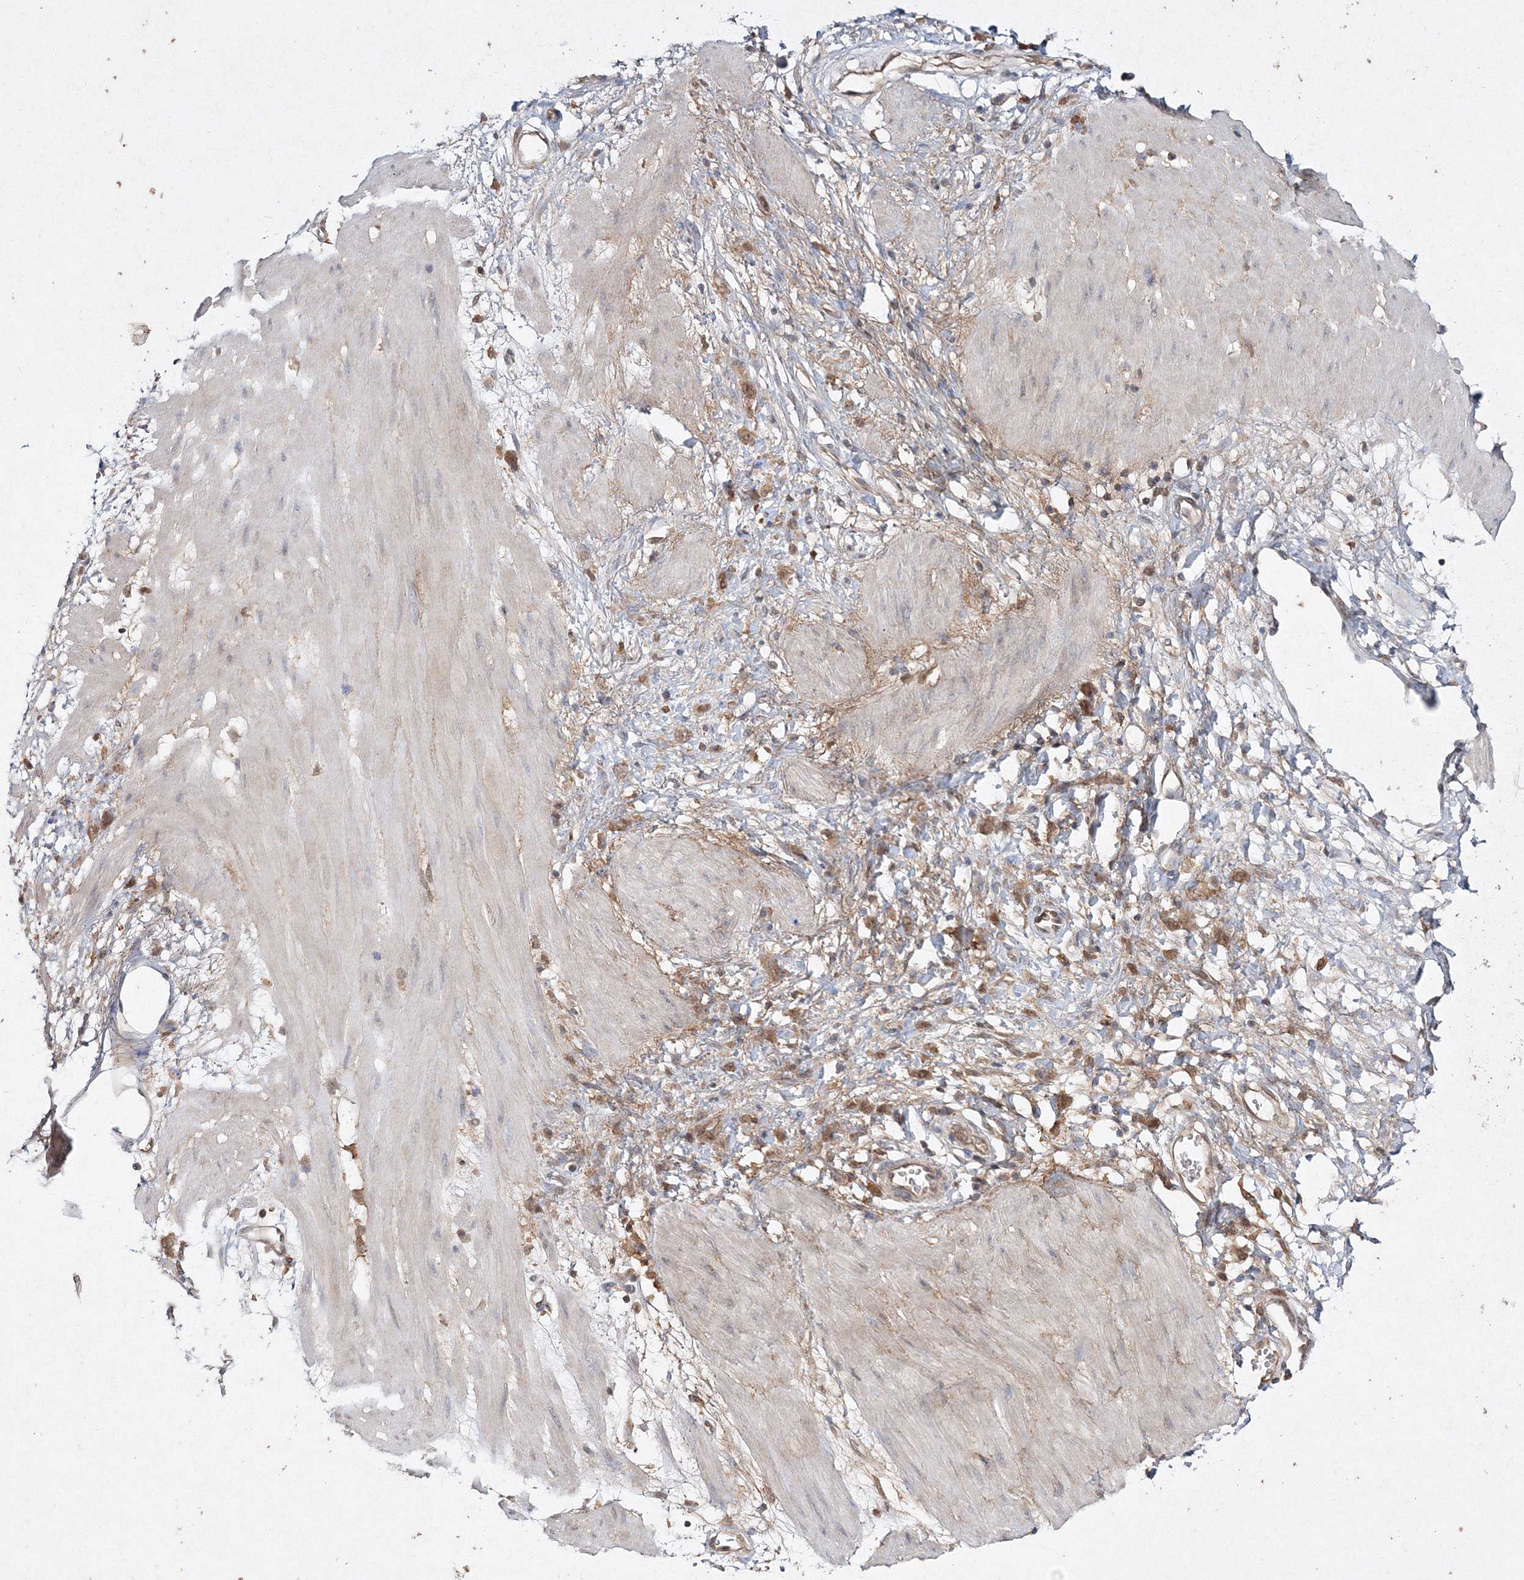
{"staining": {"intensity": "weak", "quantity": ">75%", "location": "cytoplasmic/membranous,nuclear"}, "tissue": "stomach cancer", "cell_type": "Tumor cells", "image_type": "cancer", "snomed": [{"axis": "morphology", "description": "Adenocarcinoma, NOS"}, {"axis": "topography", "description": "Stomach"}], "caption": "Tumor cells reveal low levels of weak cytoplasmic/membranous and nuclear expression in approximately >75% of cells in stomach cancer (adenocarcinoma). The staining was performed using DAB (3,3'-diaminobenzidine), with brown indicating positive protein expression. Nuclei are stained blue with hematoxylin.", "gene": "S100A11", "patient": {"sex": "female", "age": 76}}